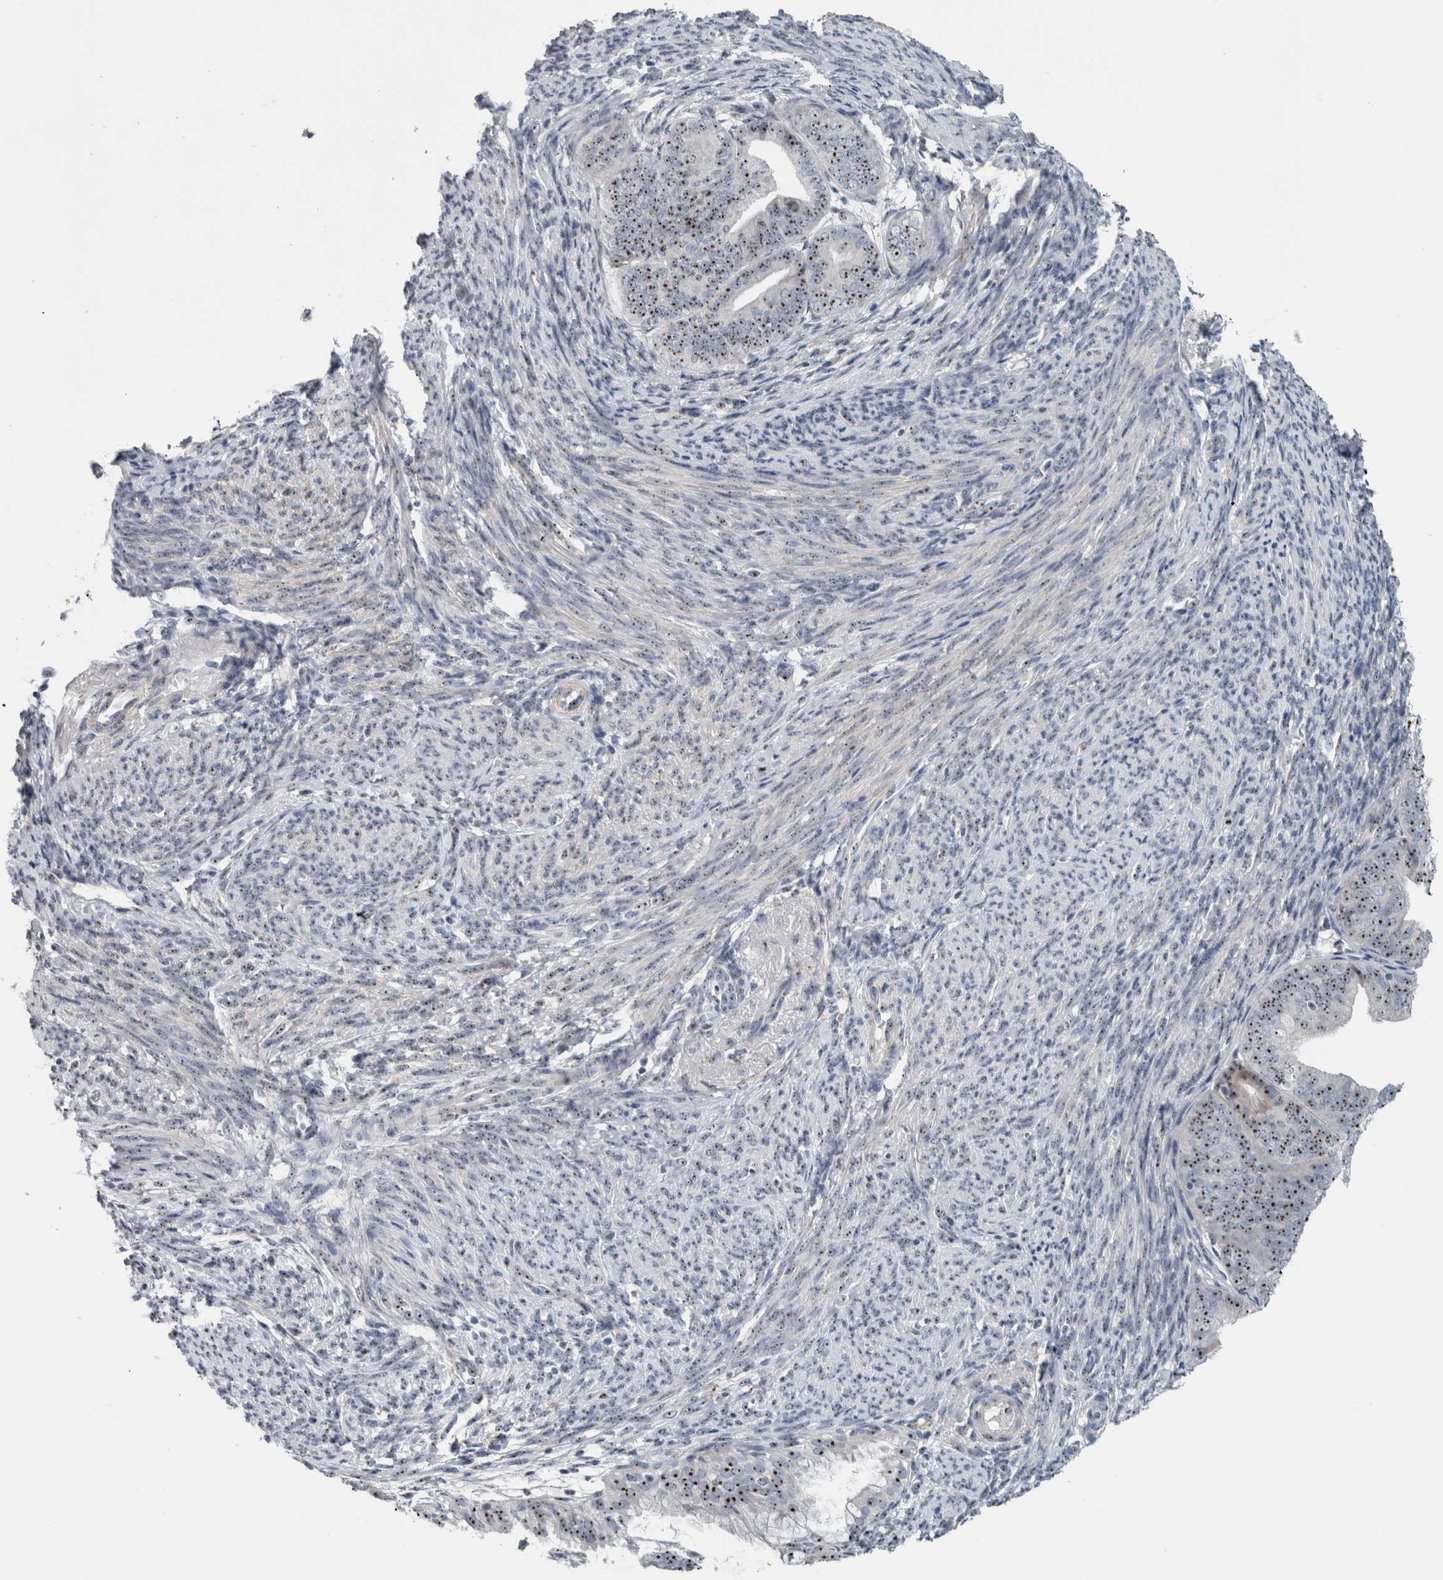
{"staining": {"intensity": "moderate", "quantity": ">75%", "location": "nuclear"}, "tissue": "endometrial cancer", "cell_type": "Tumor cells", "image_type": "cancer", "snomed": [{"axis": "morphology", "description": "Adenocarcinoma, NOS"}, {"axis": "topography", "description": "Endometrium"}], "caption": "An immunohistochemistry (IHC) photomicrograph of neoplastic tissue is shown. Protein staining in brown highlights moderate nuclear positivity in endometrial cancer (adenocarcinoma) within tumor cells.", "gene": "UTP6", "patient": {"sex": "female", "age": 63}}